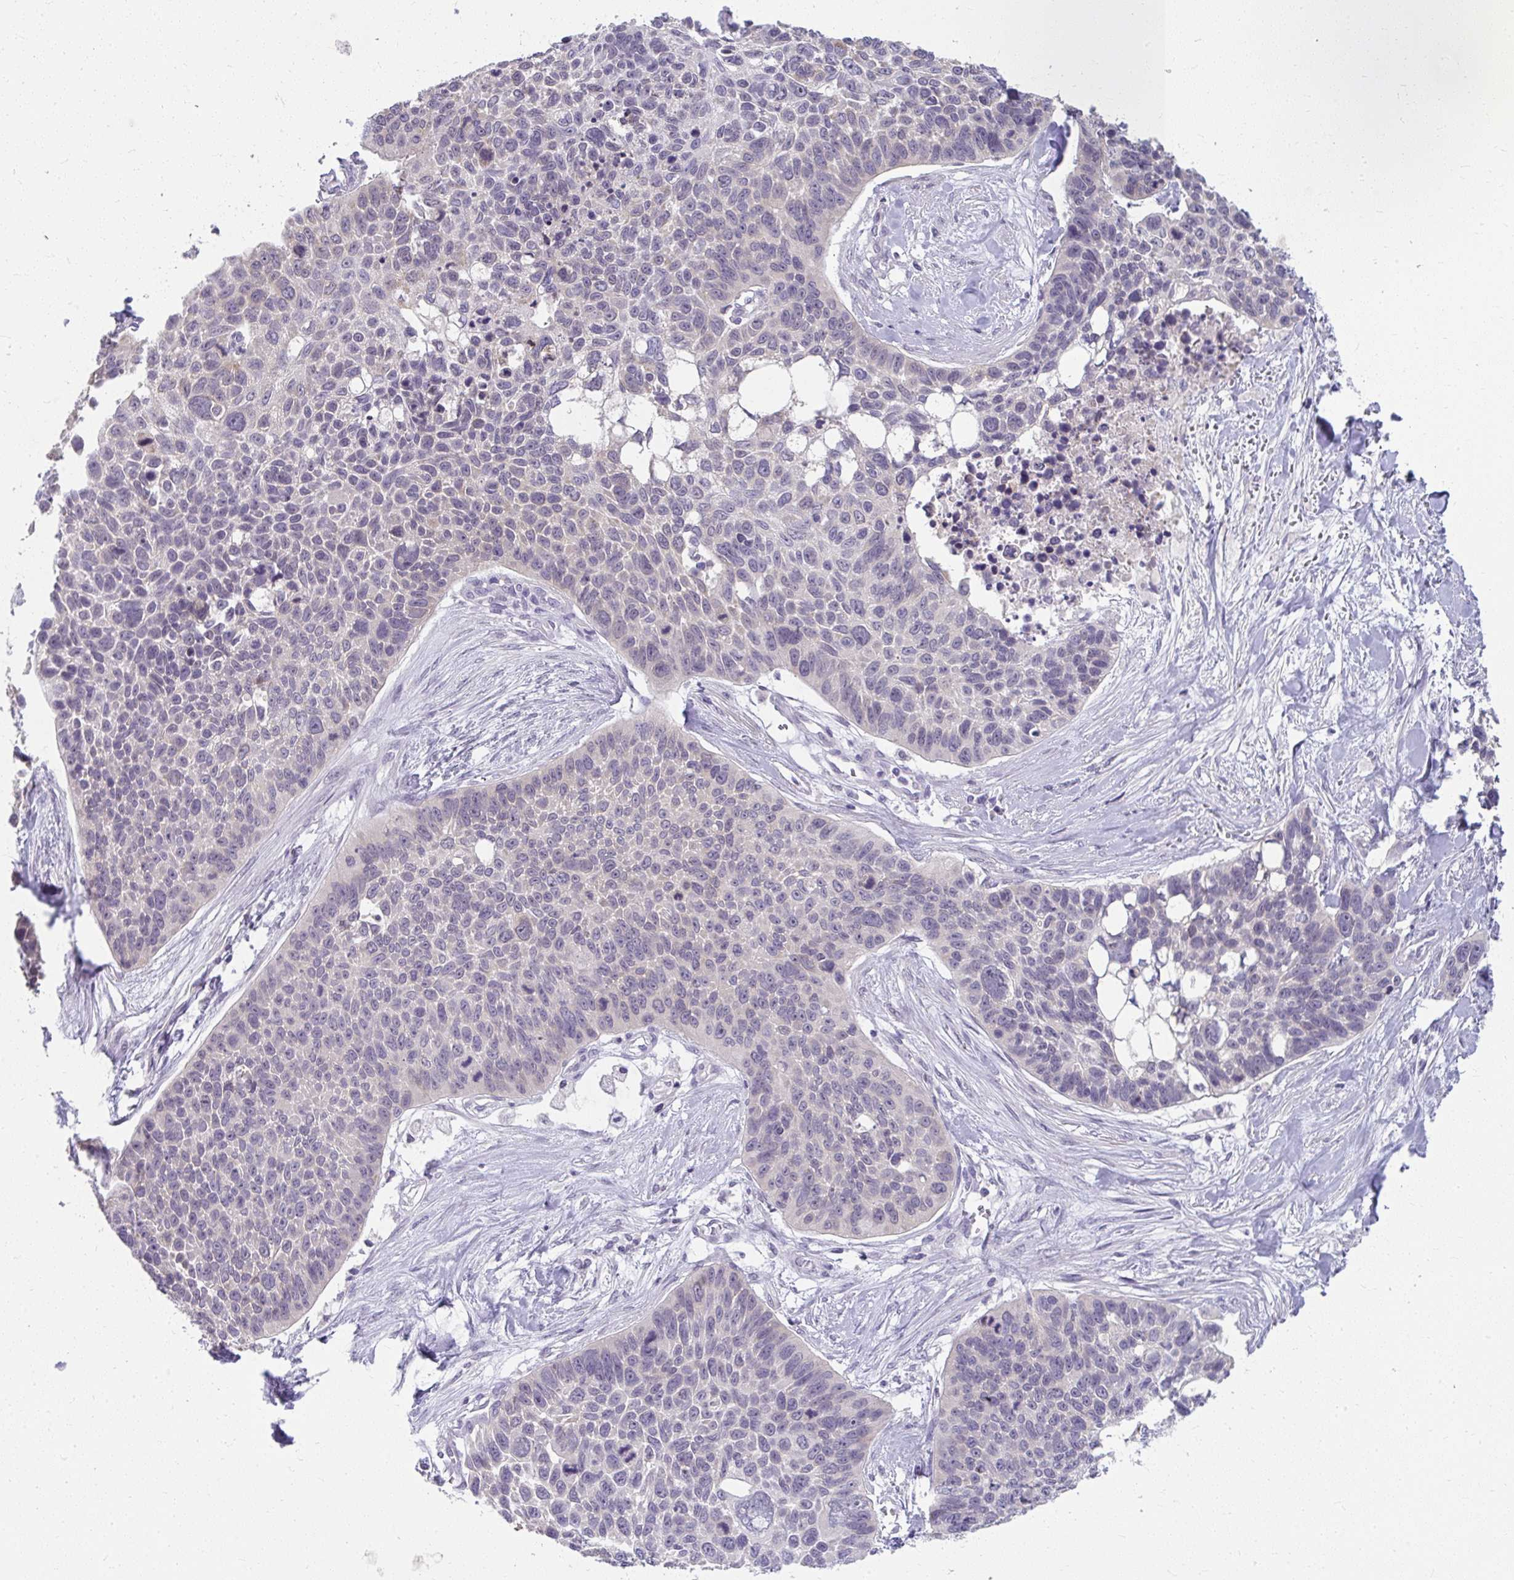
{"staining": {"intensity": "negative", "quantity": "none", "location": "none"}, "tissue": "lung cancer", "cell_type": "Tumor cells", "image_type": "cancer", "snomed": [{"axis": "morphology", "description": "Squamous cell carcinoma, NOS"}, {"axis": "topography", "description": "Lung"}], "caption": "Human lung squamous cell carcinoma stained for a protein using immunohistochemistry shows no expression in tumor cells.", "gene": "UGT3A2", "patient": {"sex": "male", "age": 62}}